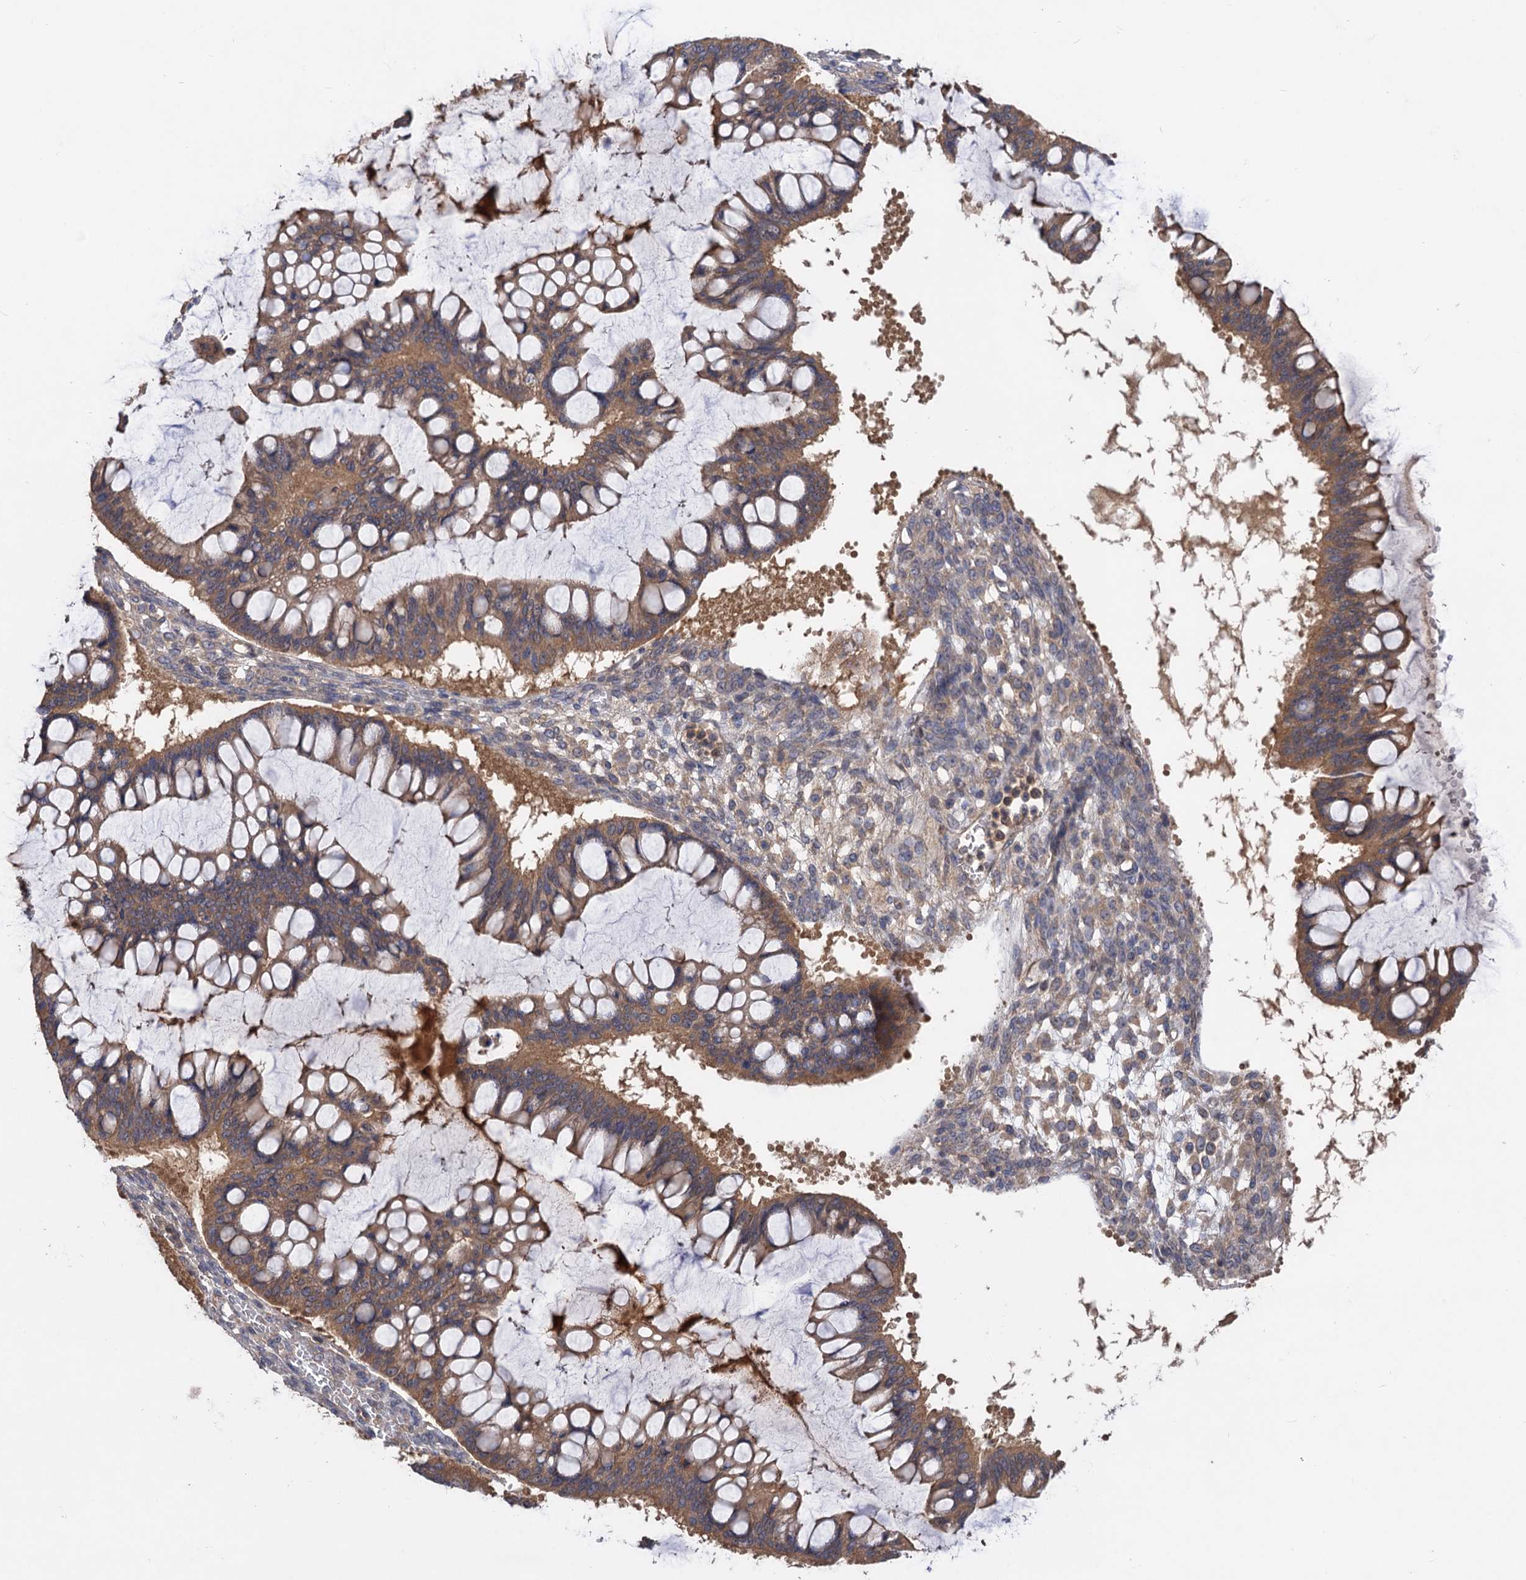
{"staining": {"intensity": "moderate", "quantity": ">75%", "location": "cytoplasmic/membranous"}, "tissue": "ovarian cancer", "cell_type": "Tumor cells", "image_type": "cancer", "snomed": [{"axis": "morphology", "description": "Cystadenocarcinoma, mucinous, NOS"}, {"axis": "topography", "description": "Ovary"}], "caption": "Mucinous cystadenocarcinoma (ovarian) tissue shows moderate cytoplasmic/membranous positivity in approximately >75% of tumor cells The staining was performed using DAB, with brown indicating positive protein expression. Nuclei are stained blue with hematoxylin.", "gene": "DGKA", "patient": {"sex": "female", "age": 73}}